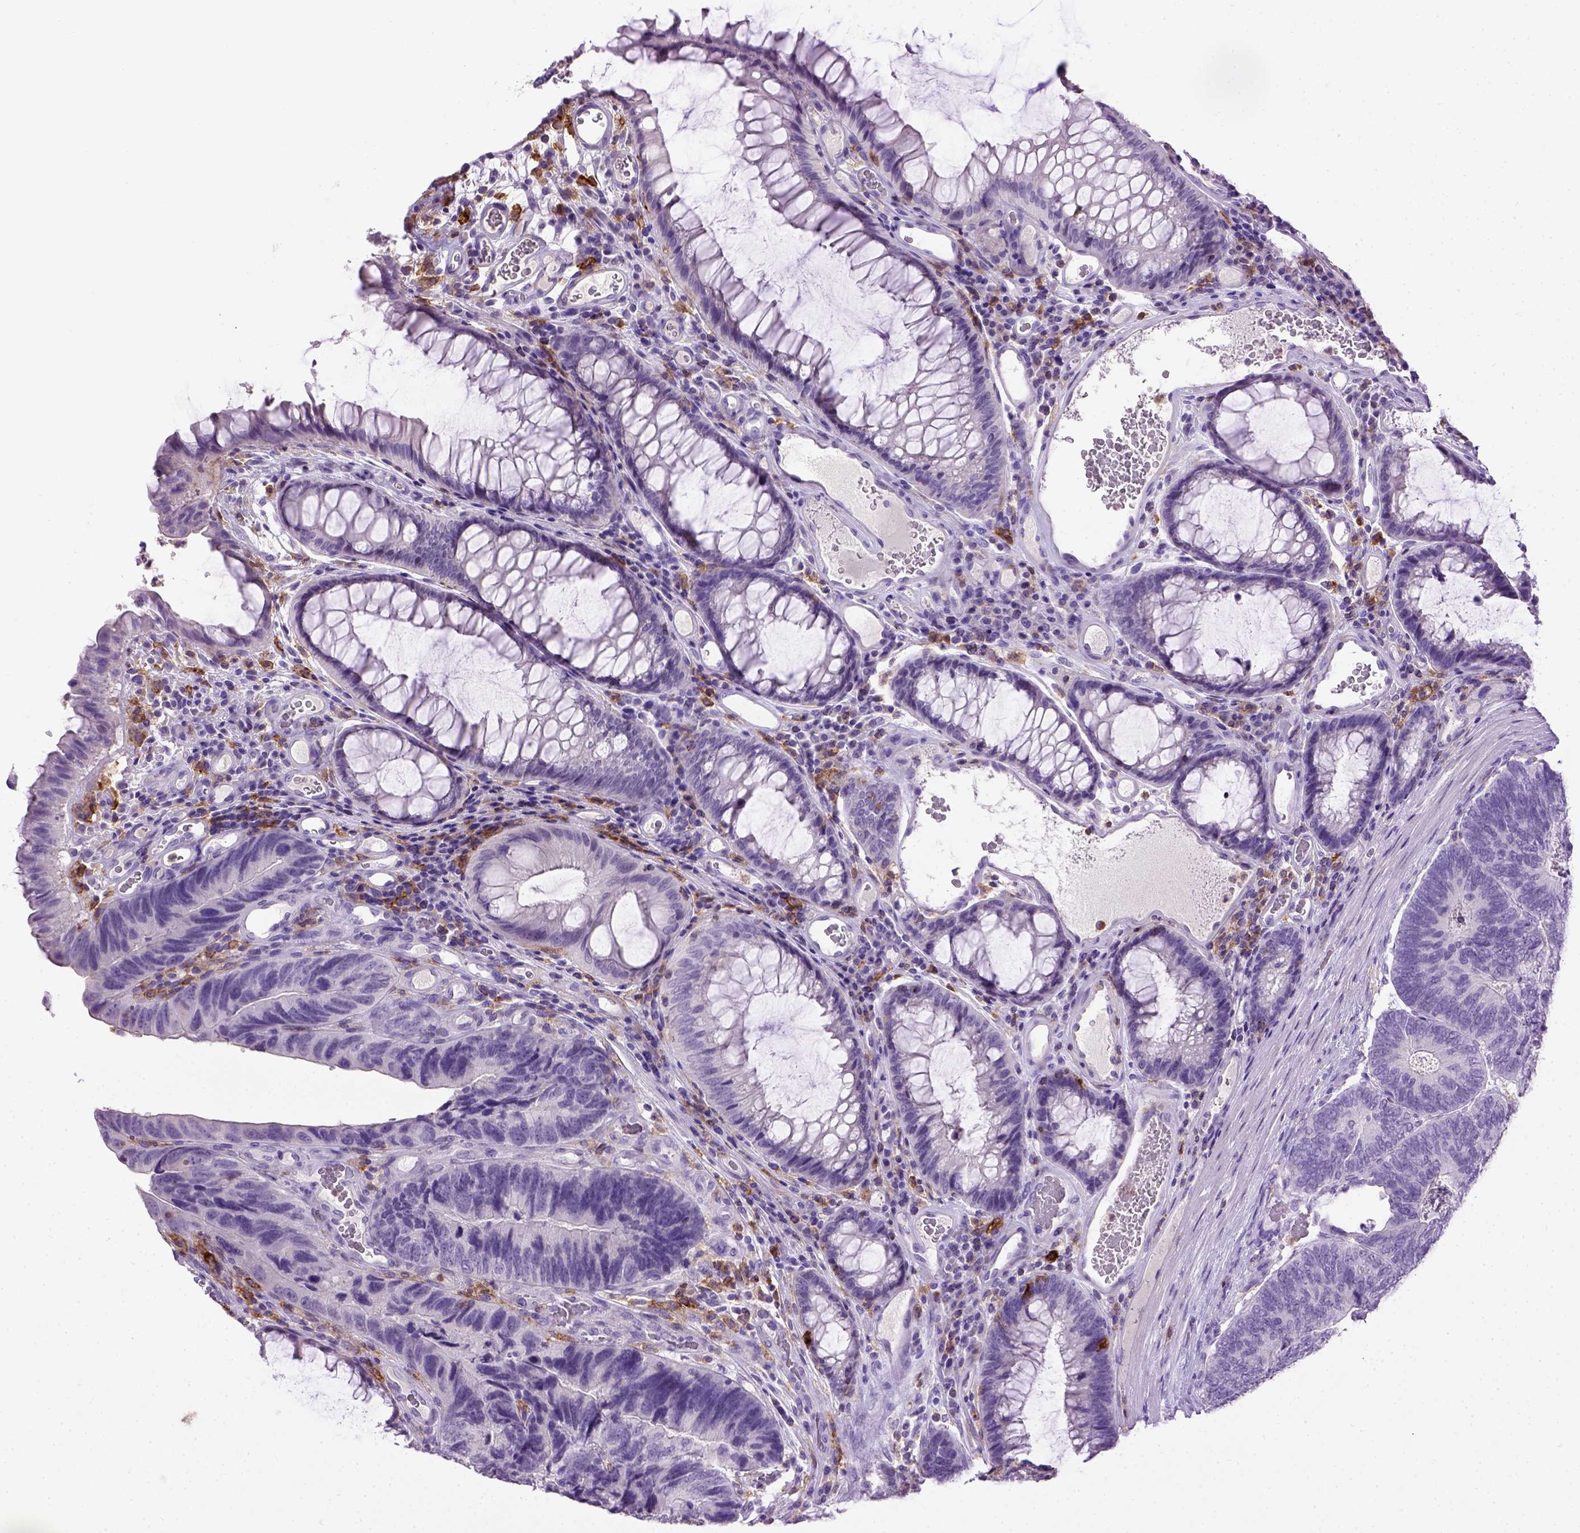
{"staining": {"intensity": "negative", "quantity": "none", "location": "none"}, "tissue": "colorectal cancer", "cell_type": "Tumor cells", "image_type": "cancer", "snomed": [{"axis": "morphology", "description": "Adenocarcinoma, NOS"}, {"axis": "topography", "description": "Colon"}], "caption": "This is an immunohistochemistry image of human adenocarcinoma (colorectal). There is no expression in tumor cells.", "gene": "ITGAX", "patient": {"sex": "female", "age": 67}}